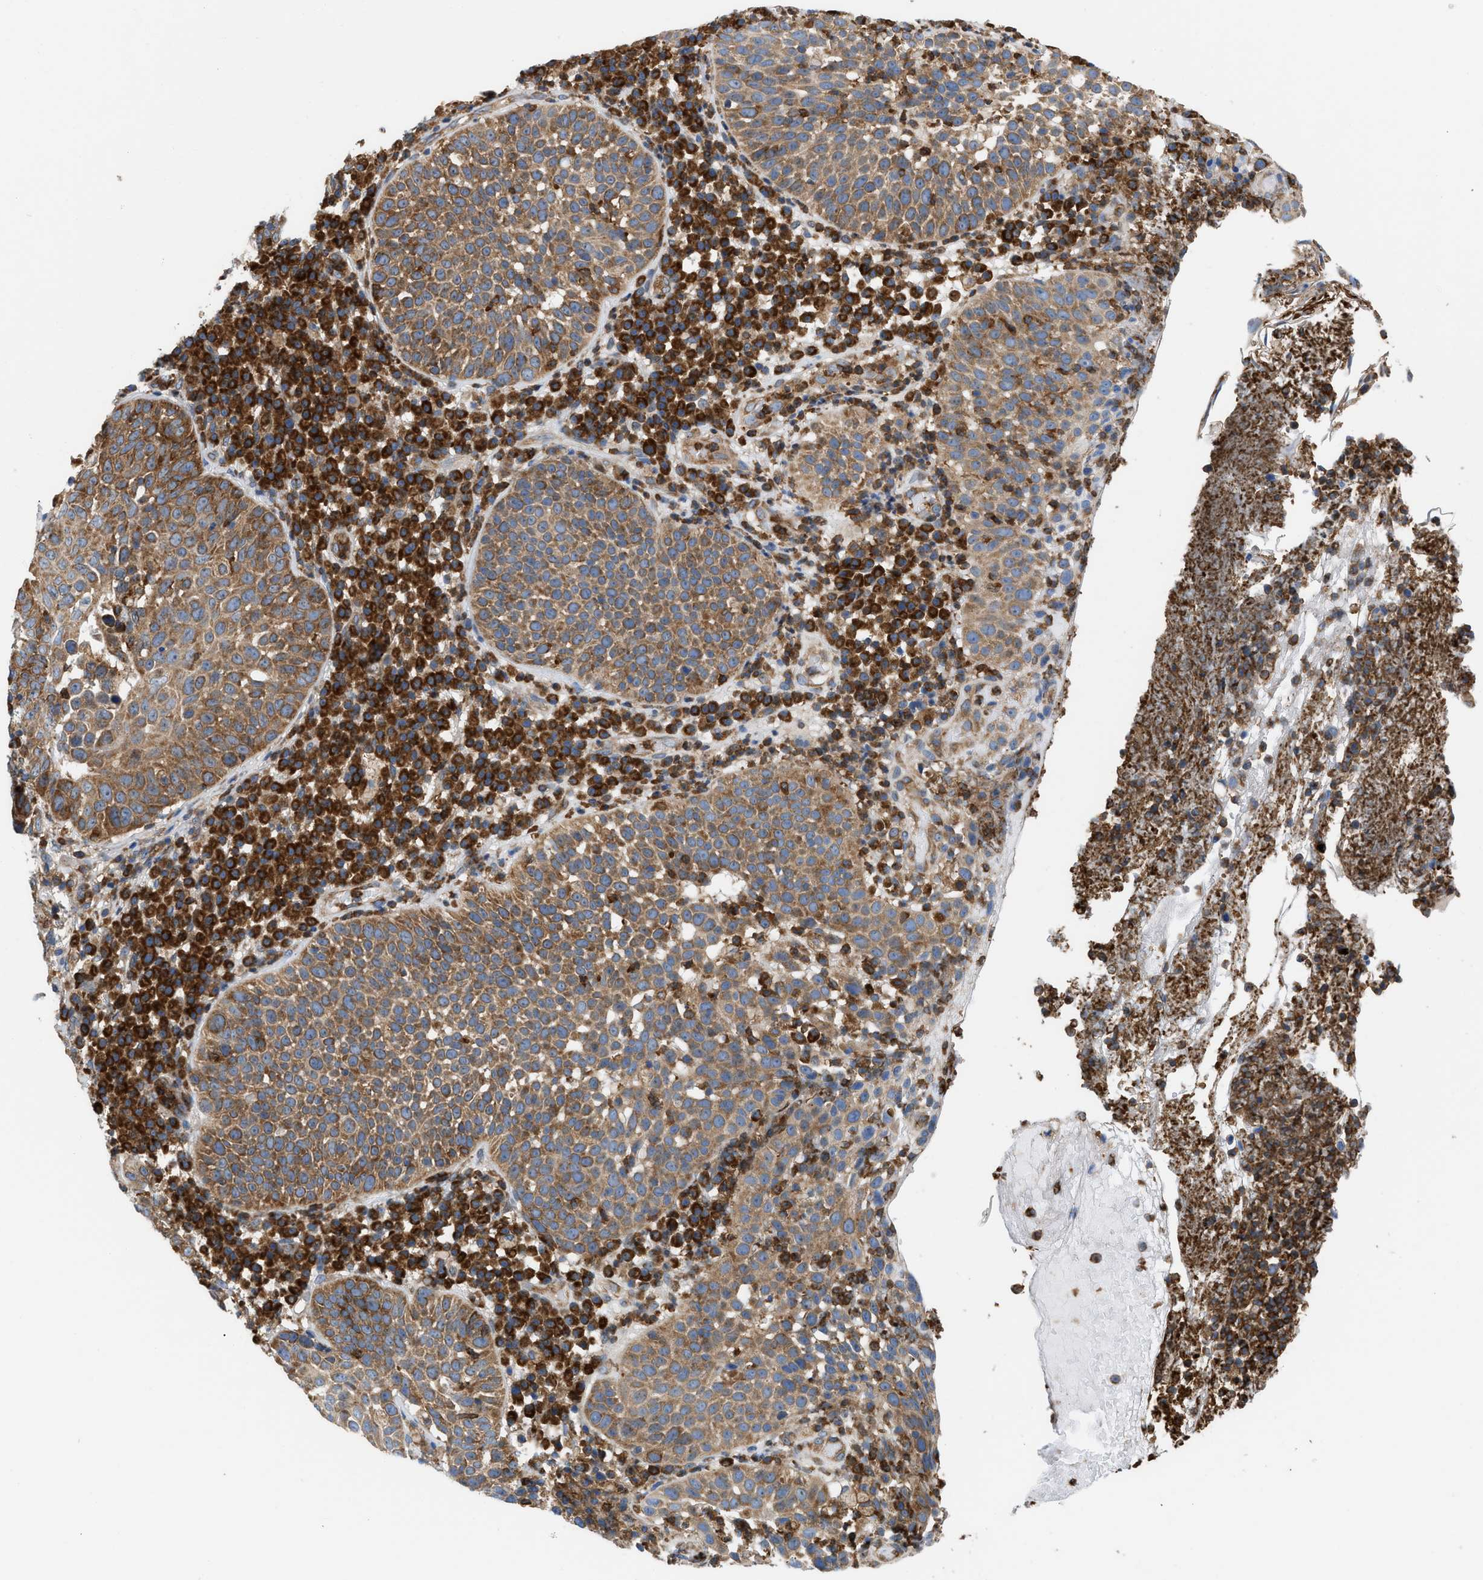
{"staining": {"intensity": "moderate", "quantity": ">75%", "location": "cytoplasmic/membranous"}, "tissue": "skin cancer", "cell_type": "Tumor cells", "image_type": "cancer", "snomed": [{"axis": "morphology", "description": "Squamous cell carcinoma in situ, NOS"}, {"axis": "morphology", "description": "Squamous cell carcinoma, NOS"}, {"axis": "topography", "description": "Skin"}], "caption": "Approximately >75% of tumor cells in human squamous cell carcinoma in situ (skin) demonstrate moderate cytoplasmic/membranous protein expression as visualized by brown immunohistochemical staining.", "gene": "GPAT4", "patient": {"sex": "male", "age": 93}}